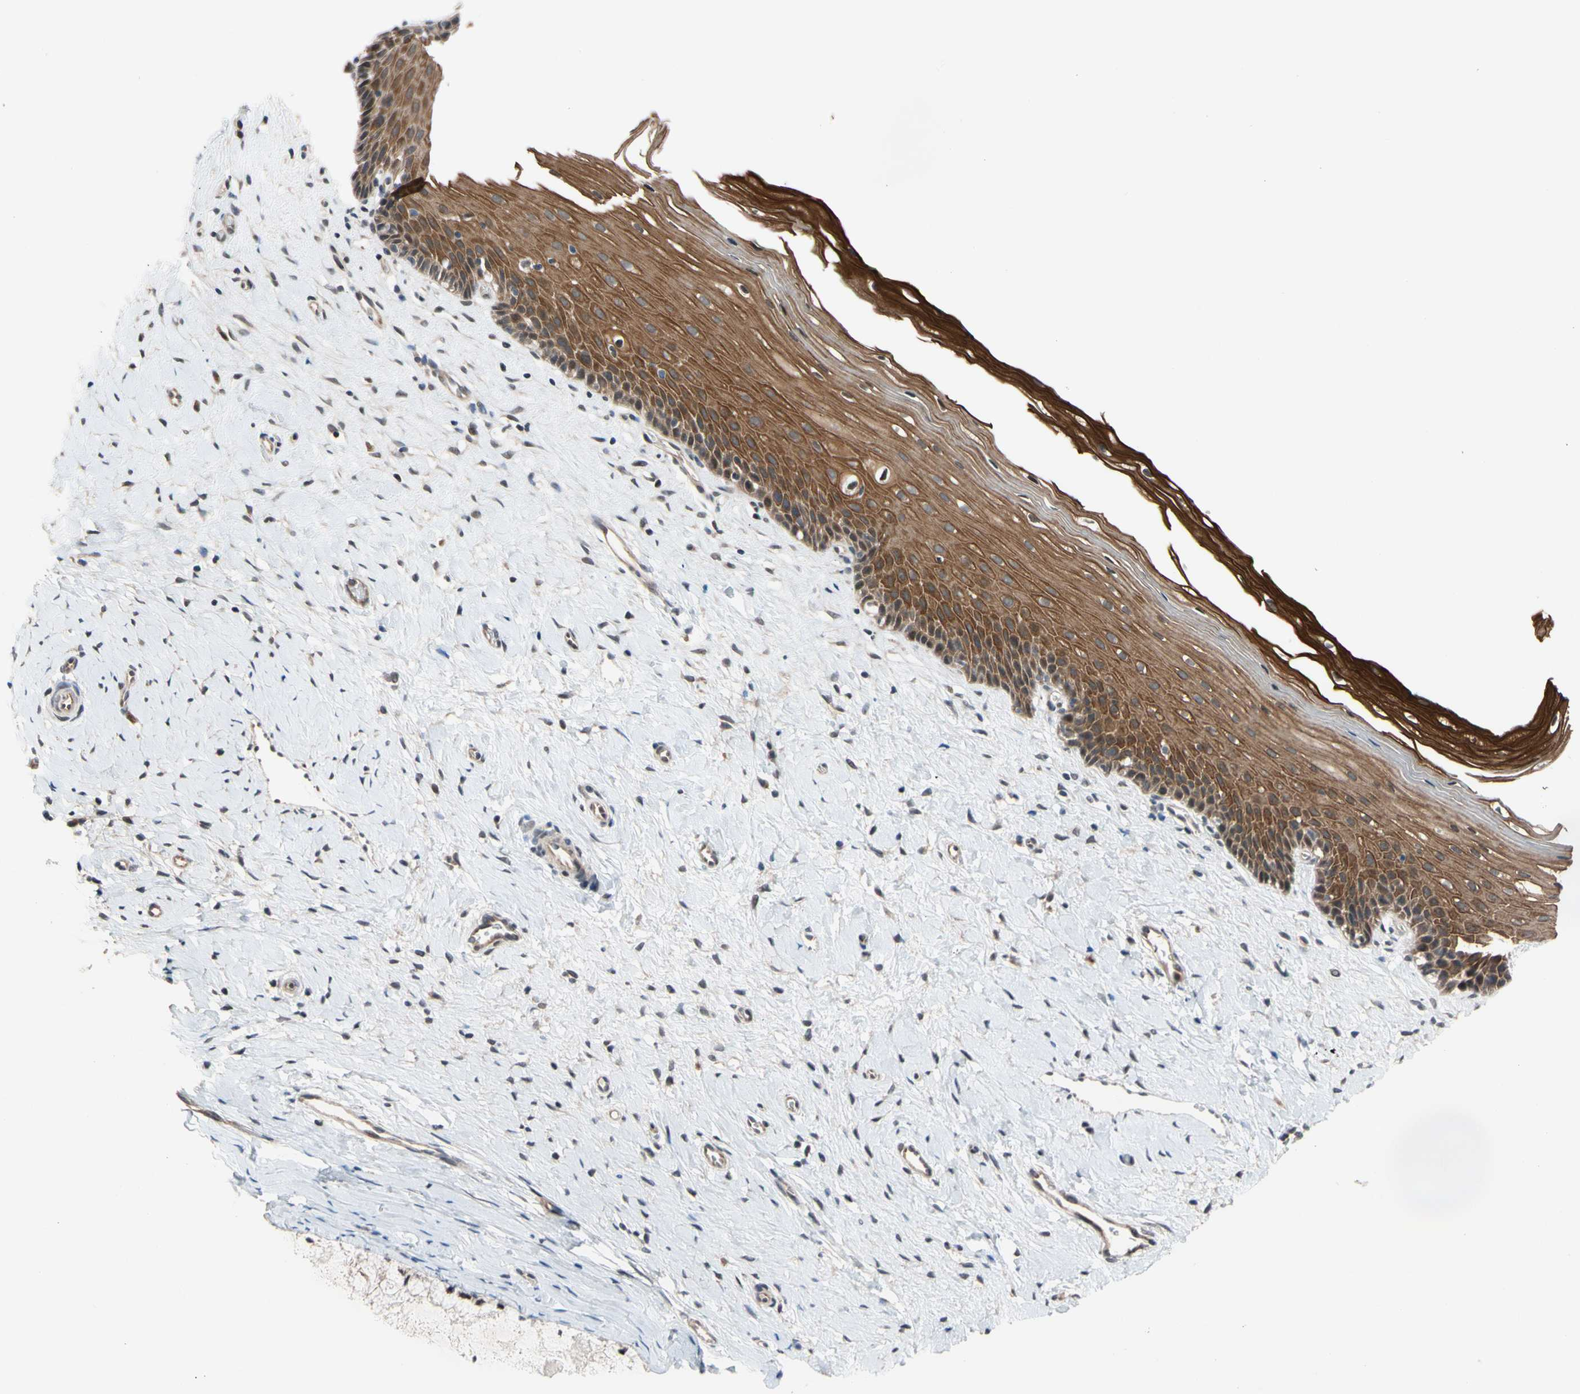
{"staining": {"intensity": "moderate", "quantity": ">75%", "location": "cytoplasmic/membranous"}, "tissue": "cervix", "cell_type": "Glandular cells", "image_type": "normal", "snomed": [{"axis": "morphology", "description": "Normal tissue, NOS"}, {"axis": "topography", "description": "Cervix"}], "caption": "Immunohistochemistry (DAB) staining of normal cervix shows moderate cytoplasmic/membranous protein positivity in approximately >75% of glandular cells. The staining is performed using DAB brown chromogen to label protein expression. The nuclei are counter-stained blue using hematoxylin.", "gene": "NGEF", "patient": {"sex": "female", "age": 39}}